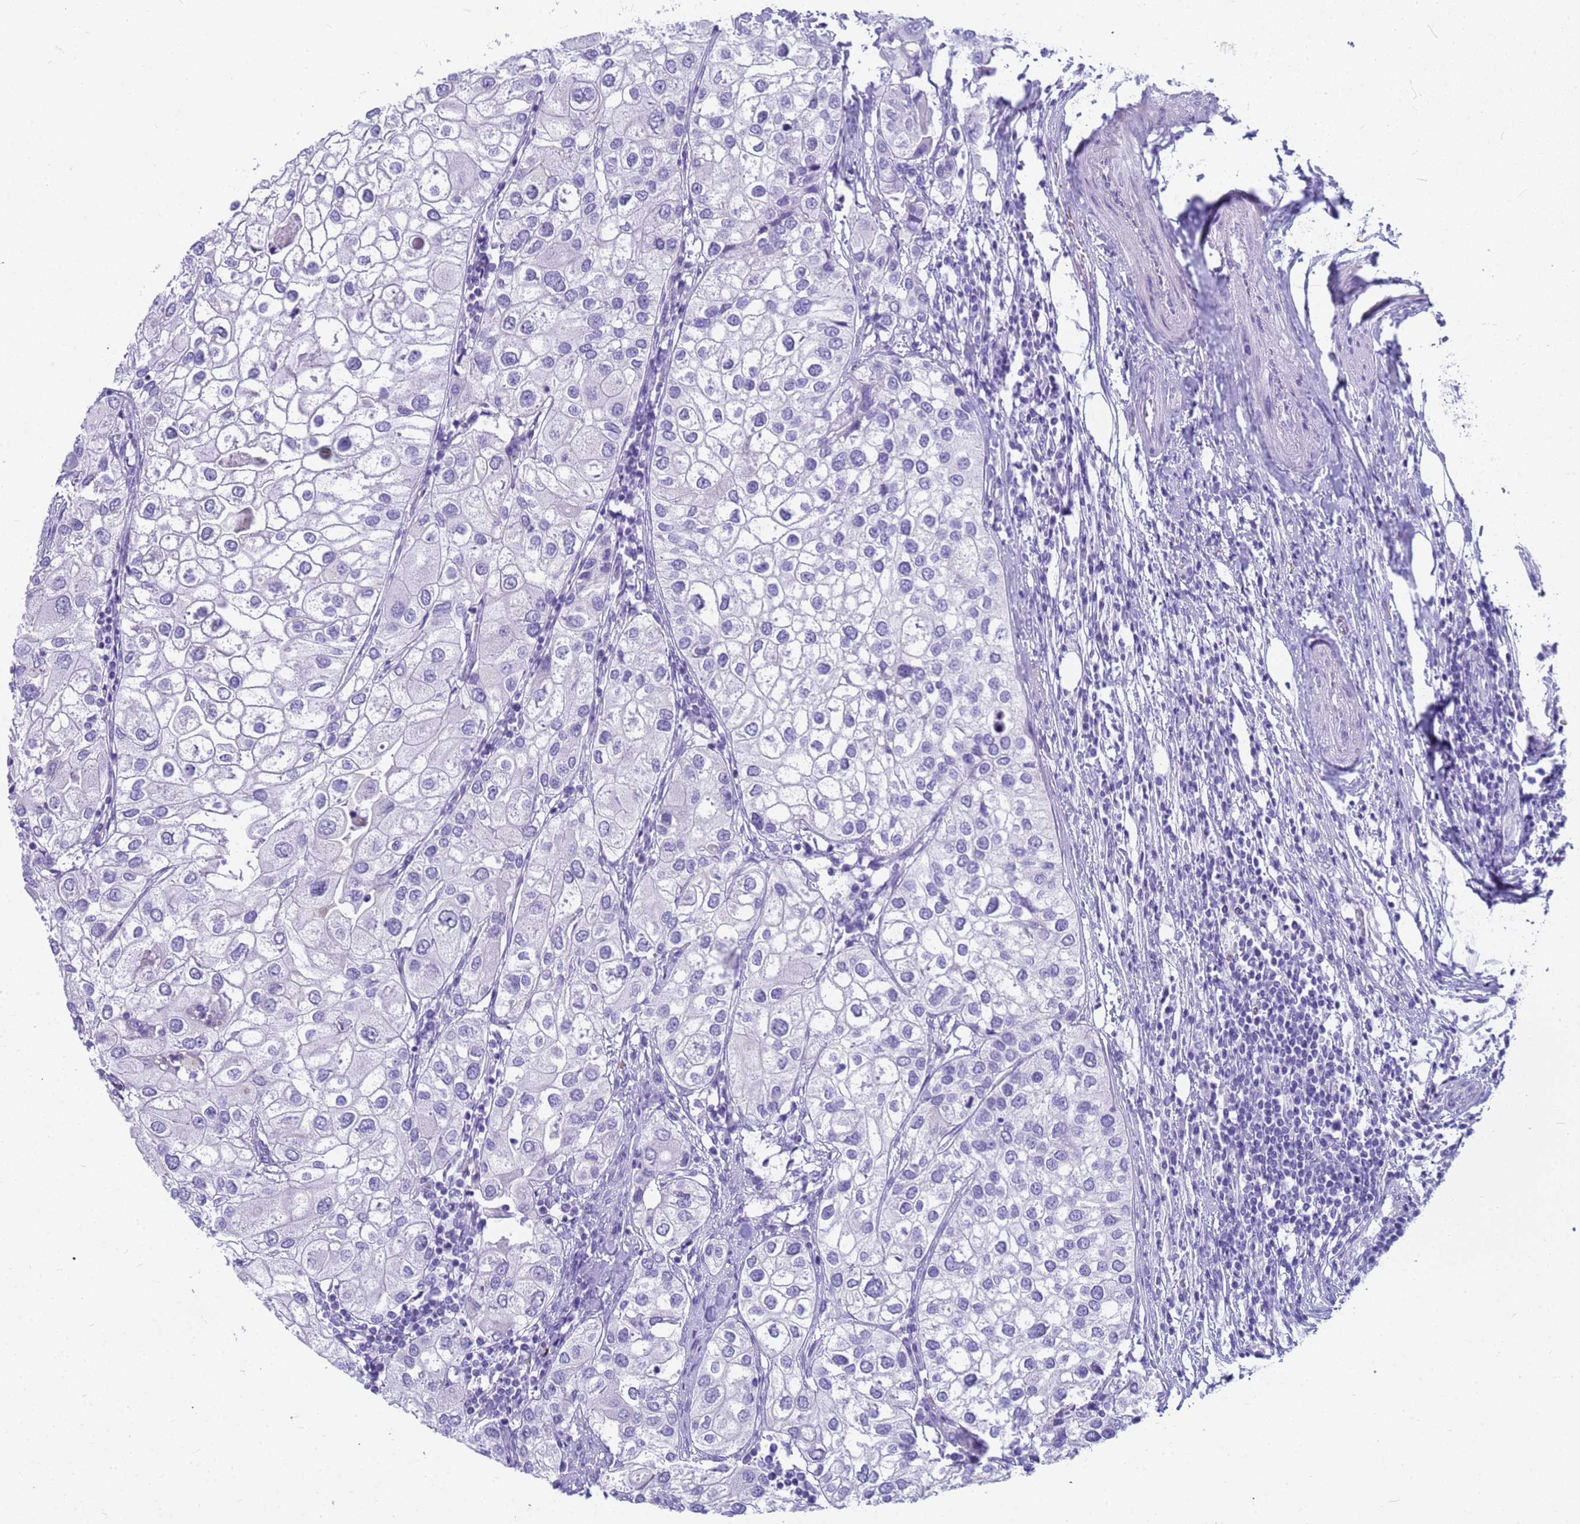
{"staining": {"intensity": "negative", "quantity": "none", "location": "none"}, "tissue": "urothelial cancer", "cell_type": "Tumor cells", "image_type": "cancer", "snomed": [{"axis": "morphology", "description": "Urothelial carcinoma, High grade"}, {"axis": "topography", "description": "Urinary bladder"}], "caption": "Micrograph shows no significant protein positivity in tumor cells of urothelial cancer.", "gene": "RNASE2", "patient": {"sex": "male", "age": 64}}